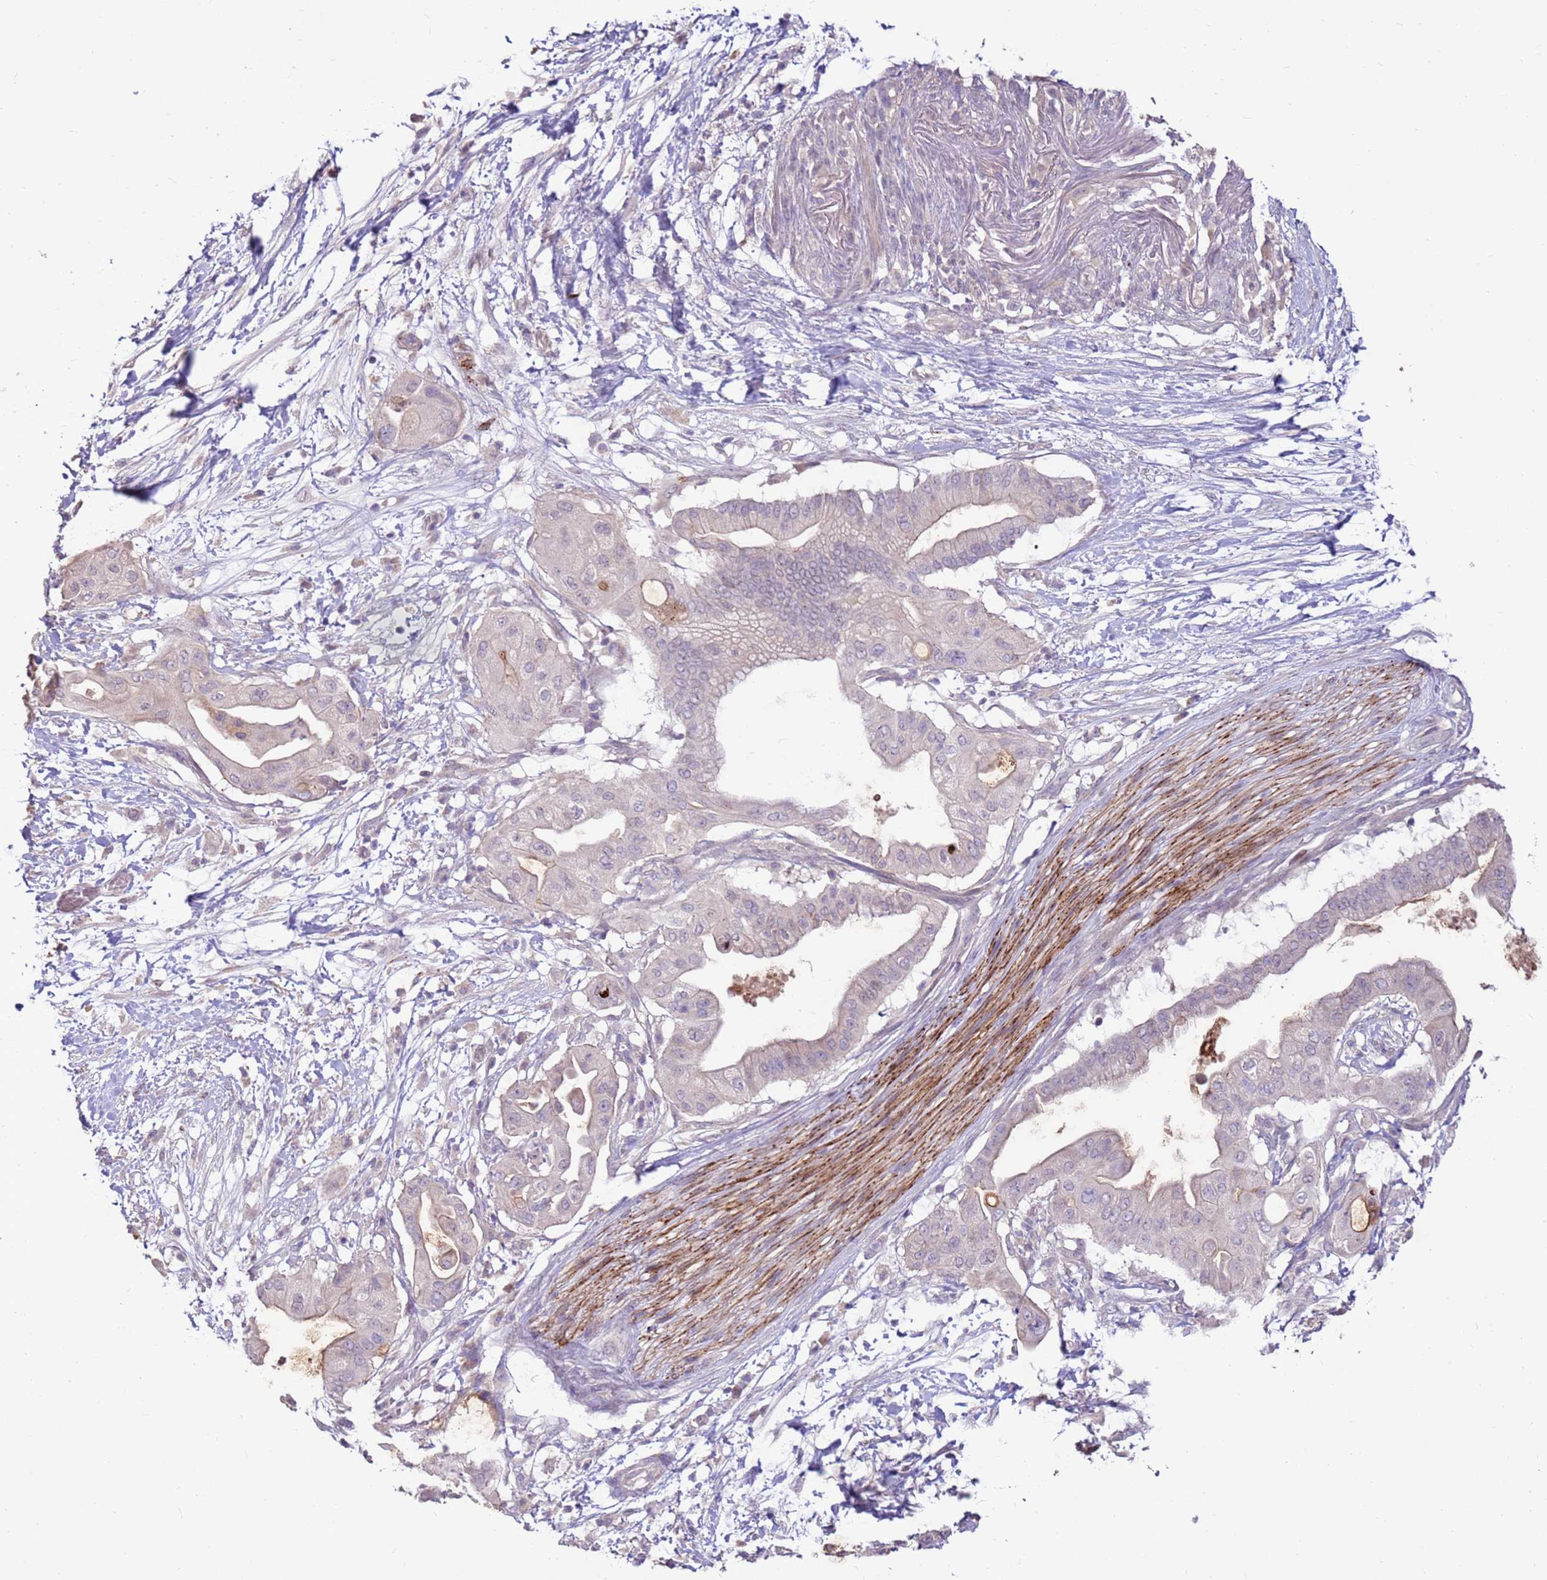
{"staining": {"intensity": "negative", "quantity": "none", "location": "none"}, "tissue": "pancreatic cancer", "cell_type": "Tumor cells", "image_type": "cancer", "snomed": [{"axis": "morphology", "description": "Adenocarcinoma, NOS"}, {"axis": "topography", "description": "Pancreas"}], "caption": "Image shows no significant protein positivity in tumor cells of pancreatic adenocarcinoma.", "gene": "LGI4", "patient": {"sex": "male", "age": 68}}